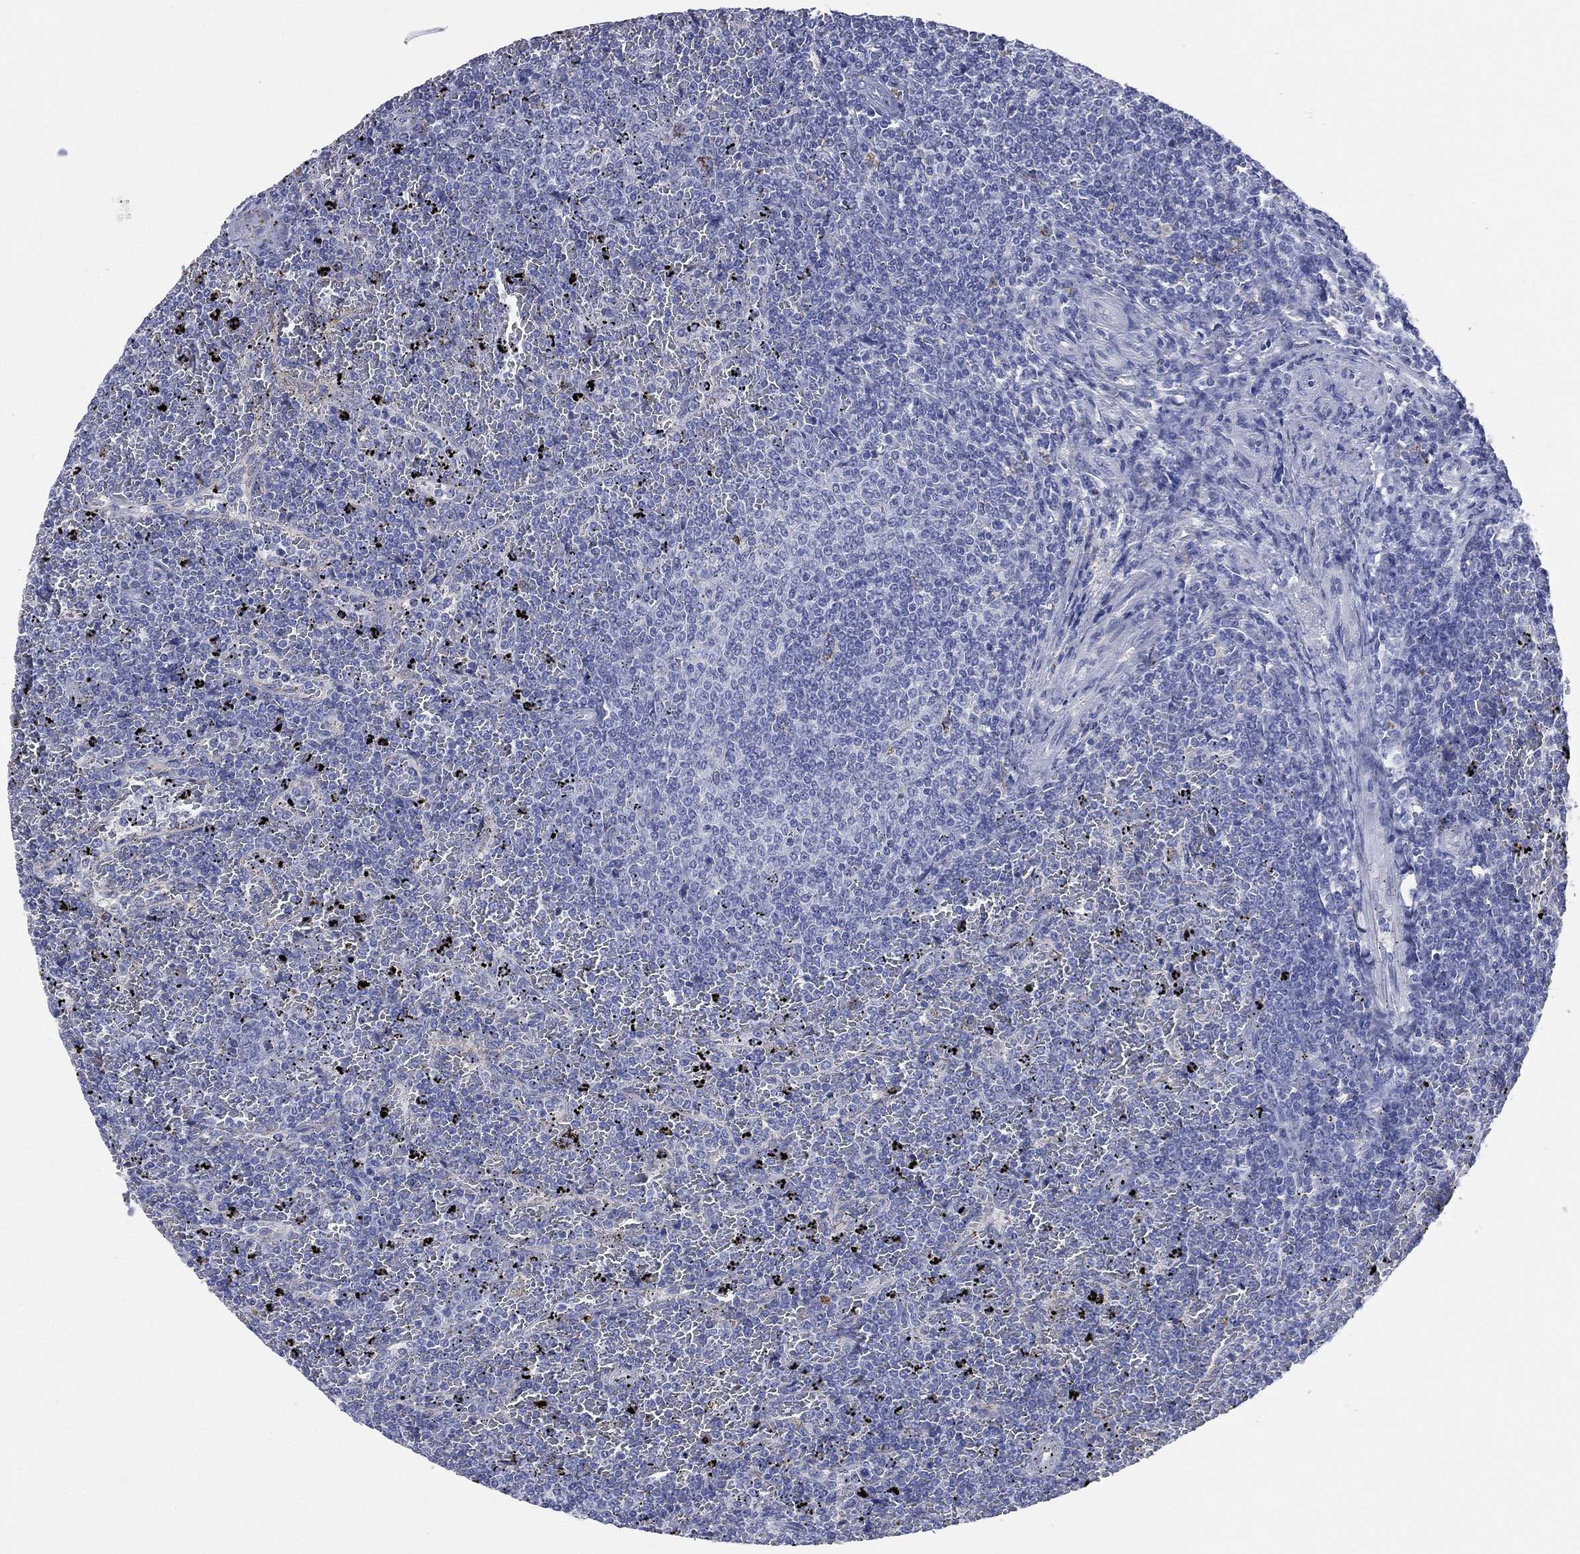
{"staining": {"intensity": "negative", "quantity": "none", "location": "none"}, "tissue": "lymphoma", "cell_type": "Tumor cells", "image_type": "cancer", "snomed": [{"axis": "morphology", "description": "Malignant lymphoma, non-Hodgkin's type, Low grade"}, {"axis": "topography", "description": "Spleen"}], "caption": "Image shows no significant protein positivity in tumor cells of lymphoma.", "gene": "AKAP3", "patient": {"sex": "female", "age": 77}}